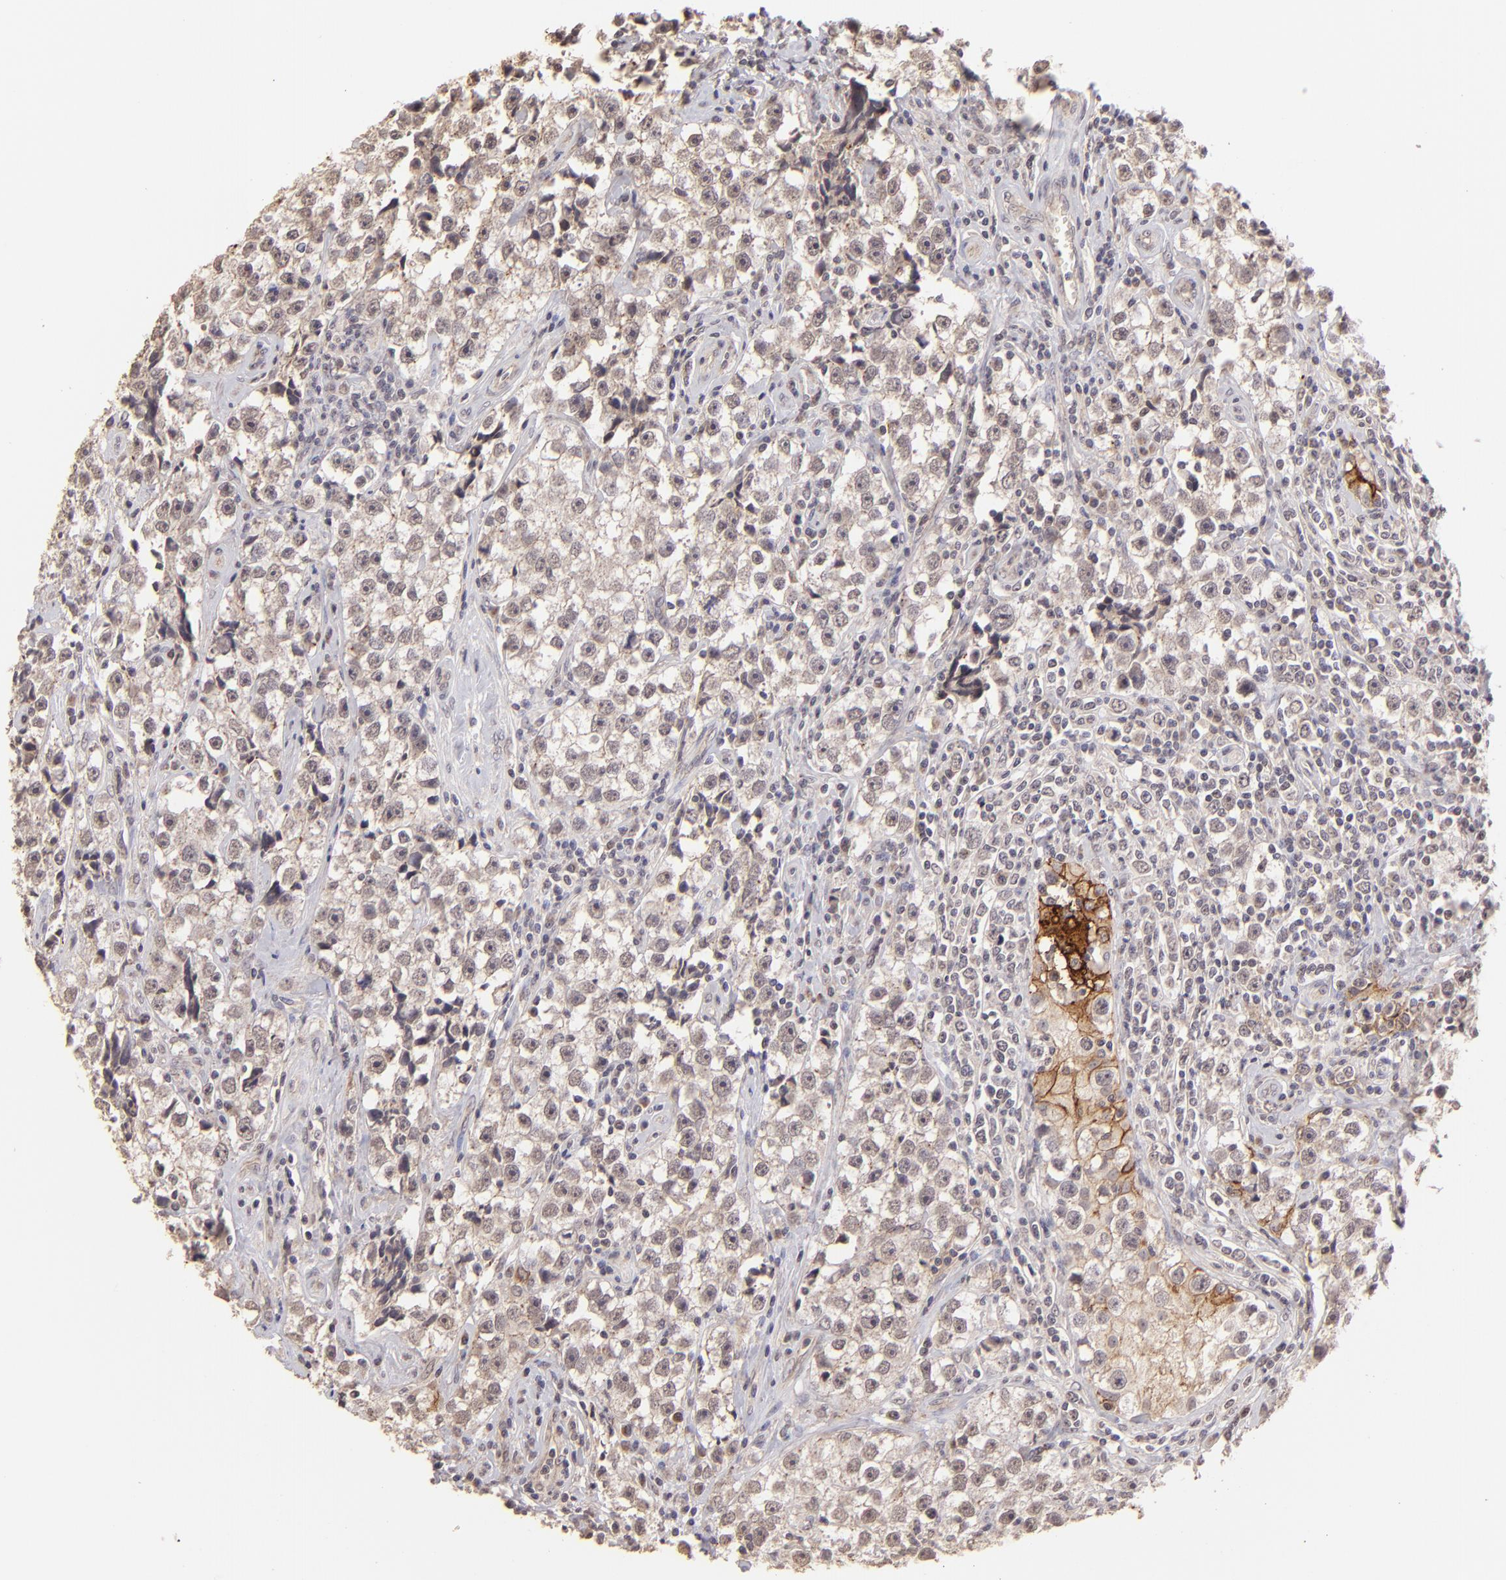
{"staining": {"intensity": "moderate", "quantity": "<25%", "location": "cytoplasmic/membranous,nuclear"}, "tissue": "testis cancer", "cell_type": "Tumor cells", "image_type": "cancer", "snomed": [{"axis": "morphology", "description": "Seminoma, NOS"}, {"axis": "topography", "description": "Testis"}], "caption": "Protein staining by IHC displays moderate cytoplasmic/membranous and nuclear staining in about <25% of tumor cells in seminoma (testis).", "gene": "CLDN1", "patient": {"sex": "male", "age": 32}}